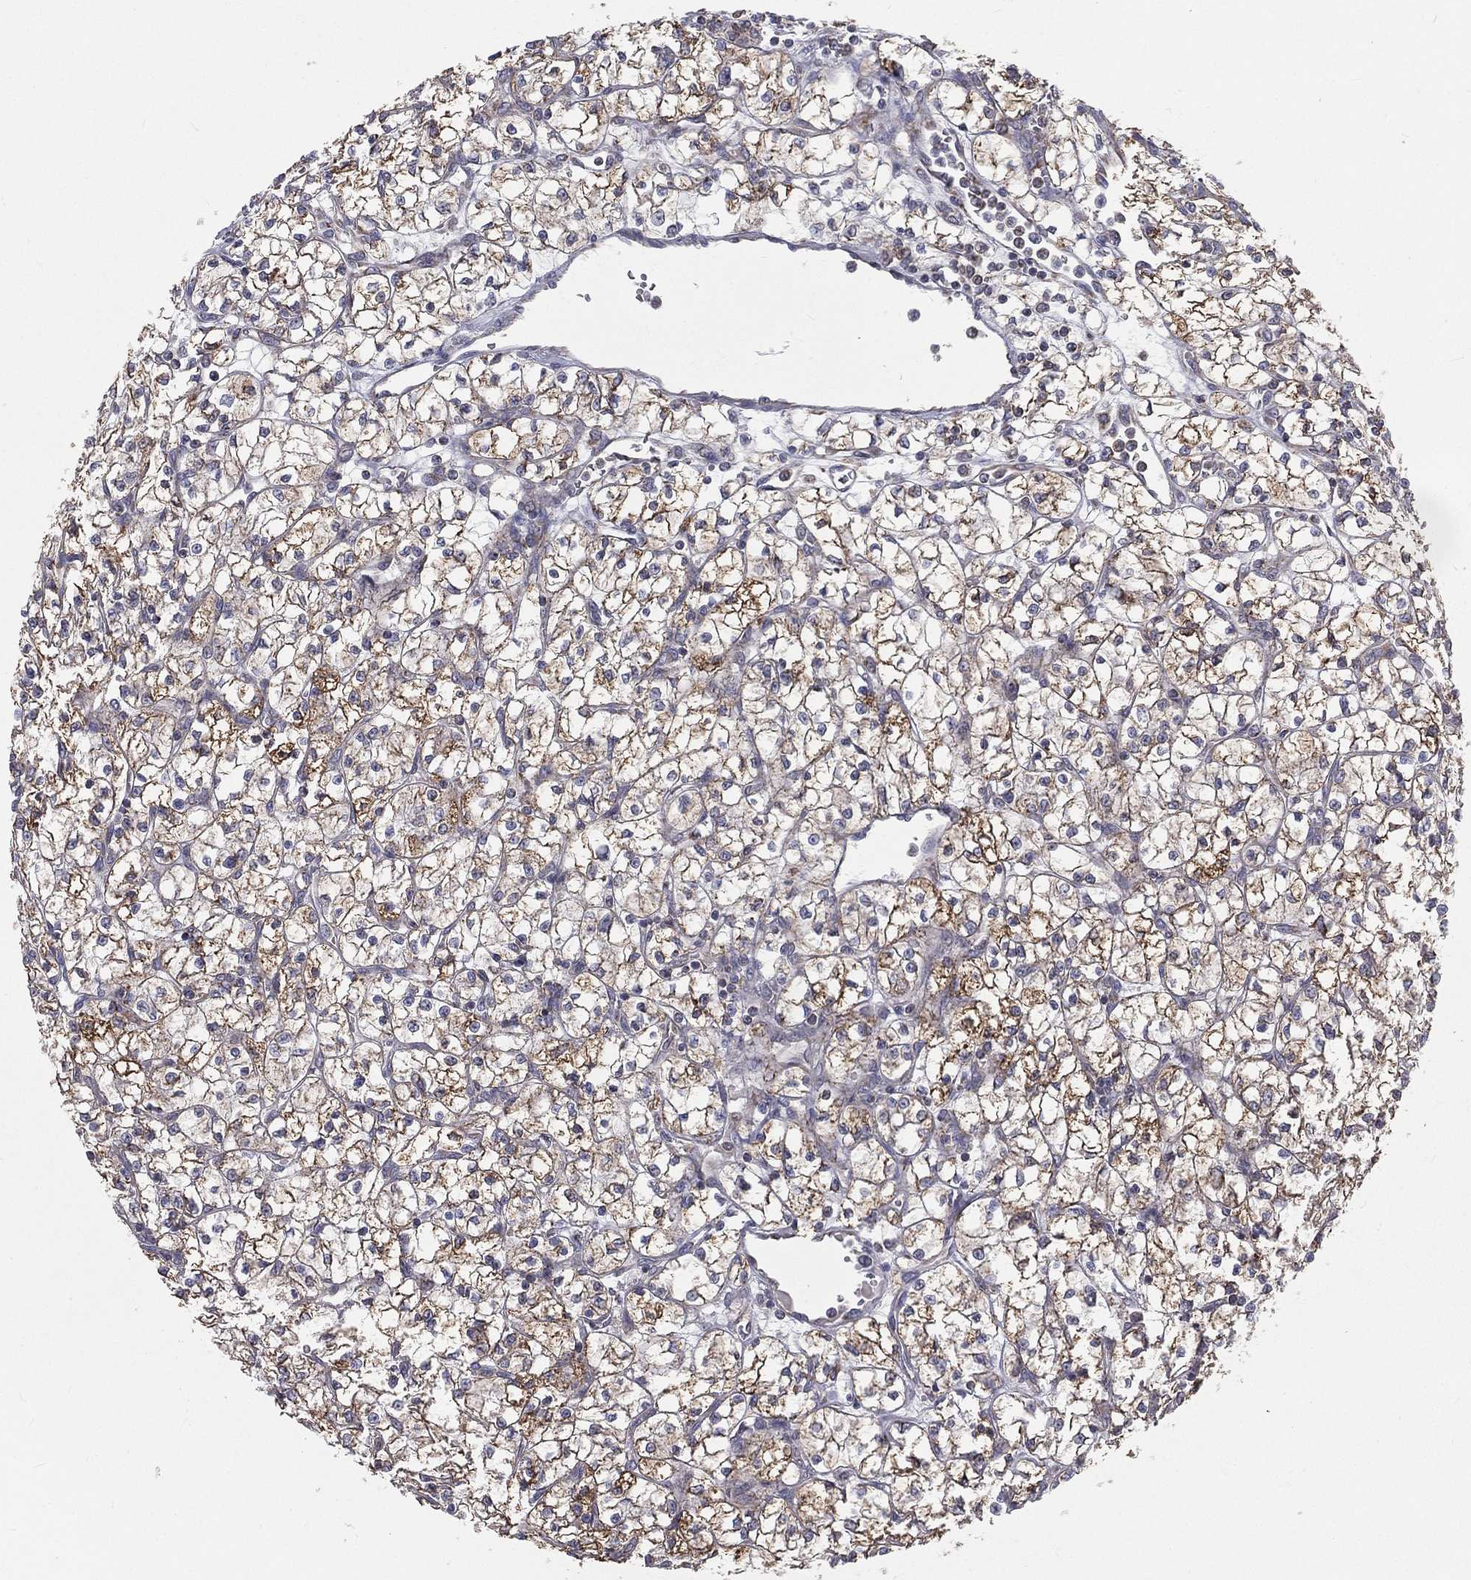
{"staining": {"intensity": "moderate", "quantity": ">75%", "location": "cytoplasmic/membranous"}, "tissue": "renal cancer", "cell_type": "Tumor cells", "image_type": "cancer", "snomed": [{"axis": "morphology", "description": "Adenocarcinoma, NOS"}, {"axis": "topography", "description": "Kidney"}], "caption": "Protein expression by immunohistochemistry displays moderate cytoplasmic/membranous expression in about >75% of tumor cells in renal adenocarcinoma. (brown staining indicates protein expression, while blue staining denotes nuclei).", "gene": "HADH", "patient": {"sex": "female", "age": 64}}